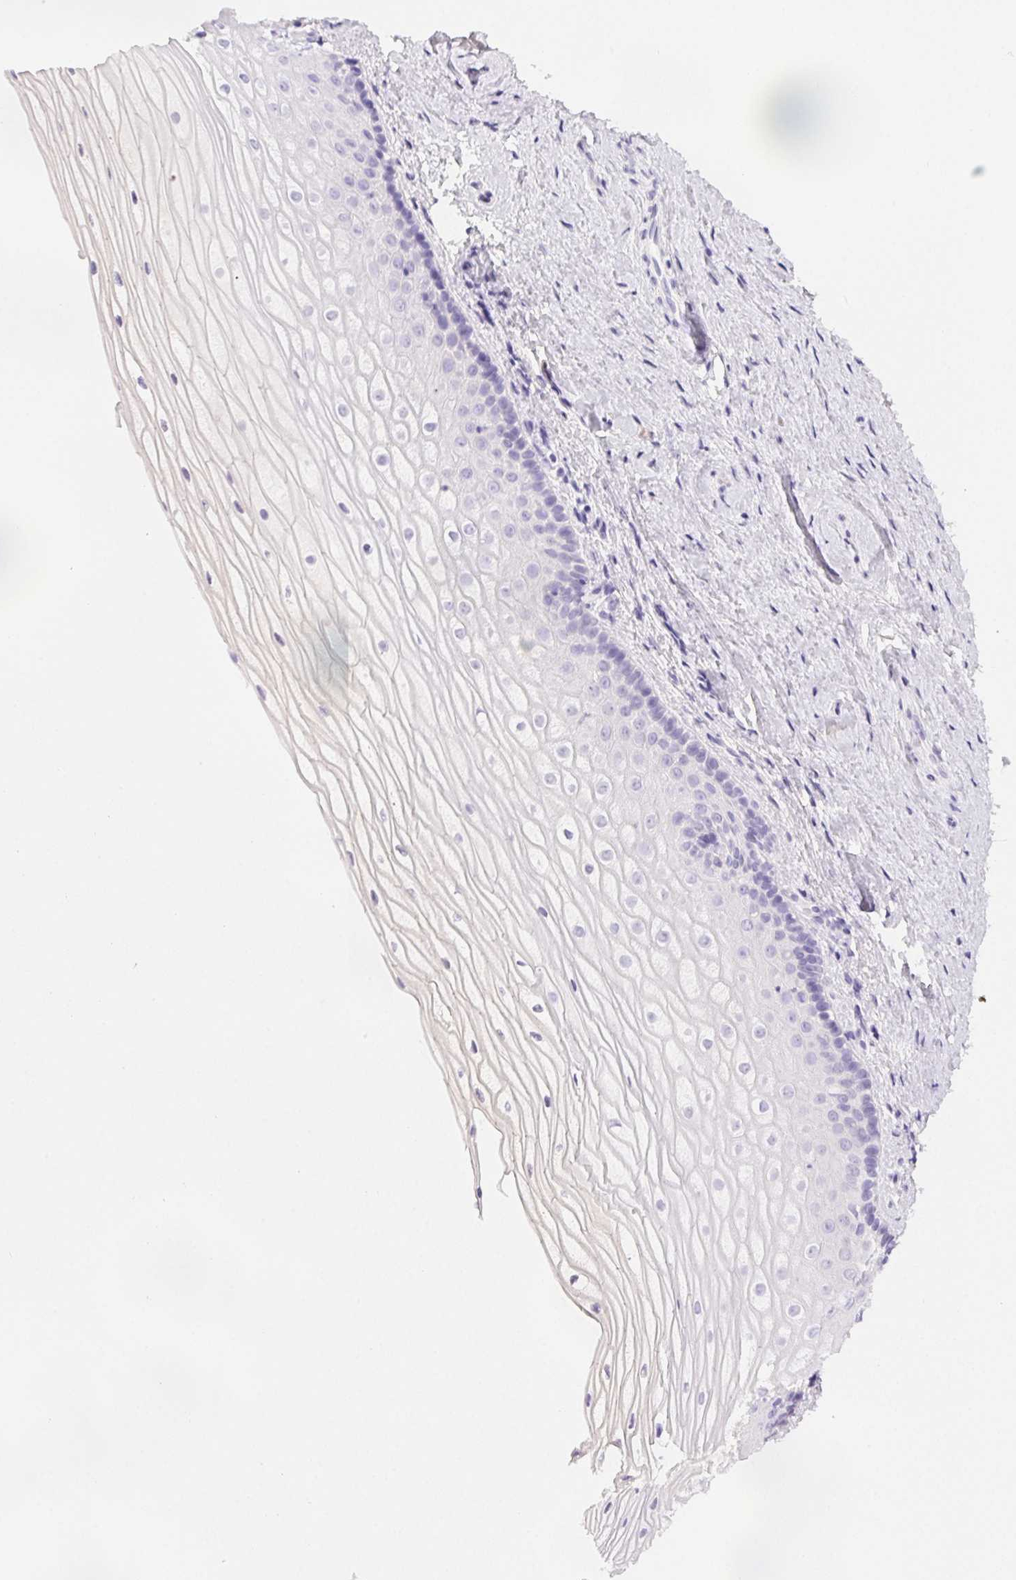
{"staining": {"intensity": "negative", "quantity": "none", "location": "none"}, "tissue": "vagina", "cell_type": "Squamous epithelial cells", "image_type": "normal", "snomed": [{"axis": "morphology", "description": "Normal tissue, NOS"}, {"axis": "topography", "description": "Vagina"}], "caption": "This photomicrograph is of normal vagina stained with immunohistochemistry to label a protein in brown with the nuclei are counter-stained blue. There is no staining in squamous epithelial cells.", "gene": "PADI4", "patient": {"sex": "female", "age": 52}}